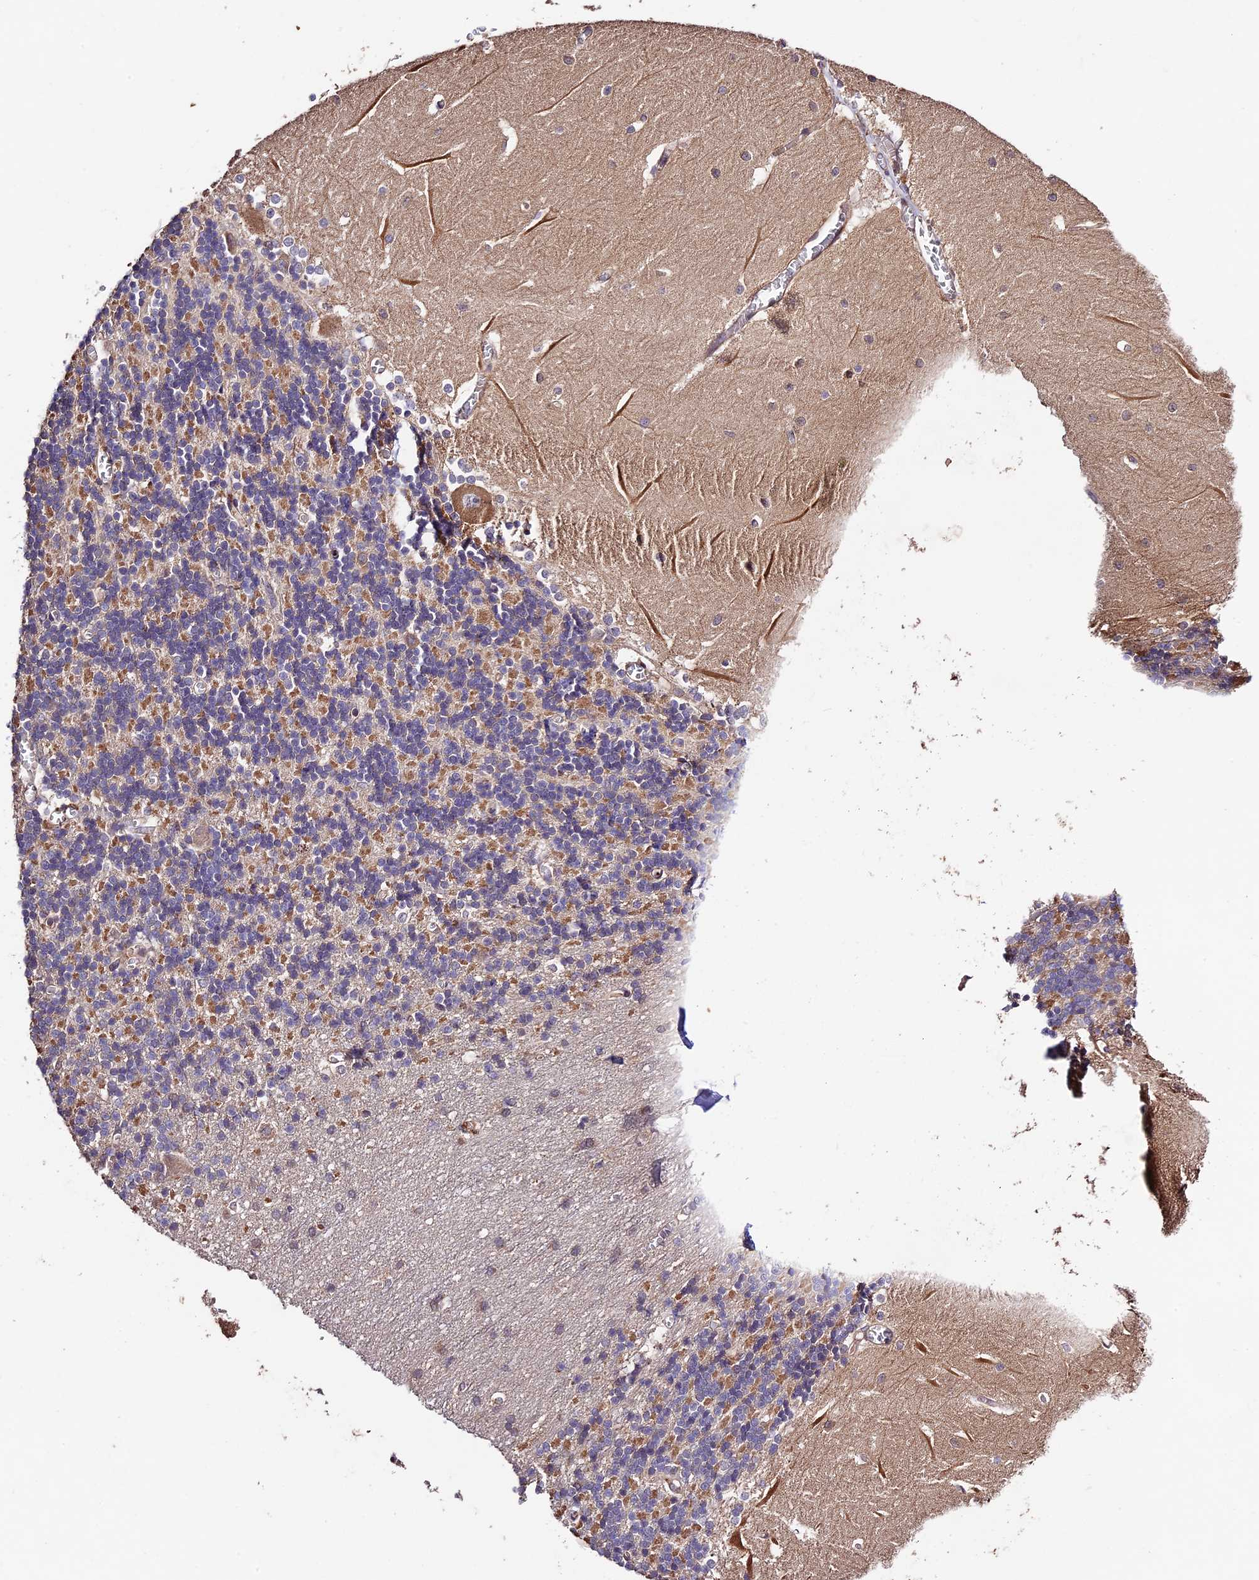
{"staining": {"intensity": "moderate", "quantity": "25%-75%", "location": "cytoplasmic/membranous"}, "tissue": "cerebellum", "cell_type": "Cells in granular layer", "image_type": "normal", "snomed": [{"axis": "morphology", "description": "Normal tissue, NOS"}, {"axis": "topography", "description": "Cerebellum"}], "caption": "Protein expression analysis of normal cerebellum displays moderate cytoplasmic/membranous staining in approximately 25%-75% of cells in granular layer. Using DAB (brown) and hematoxylin (blue) stains, captured at high magnification using brightfield microscopy.", "gene": "CES3", "patient": {"sex": "male", "age": 37}}